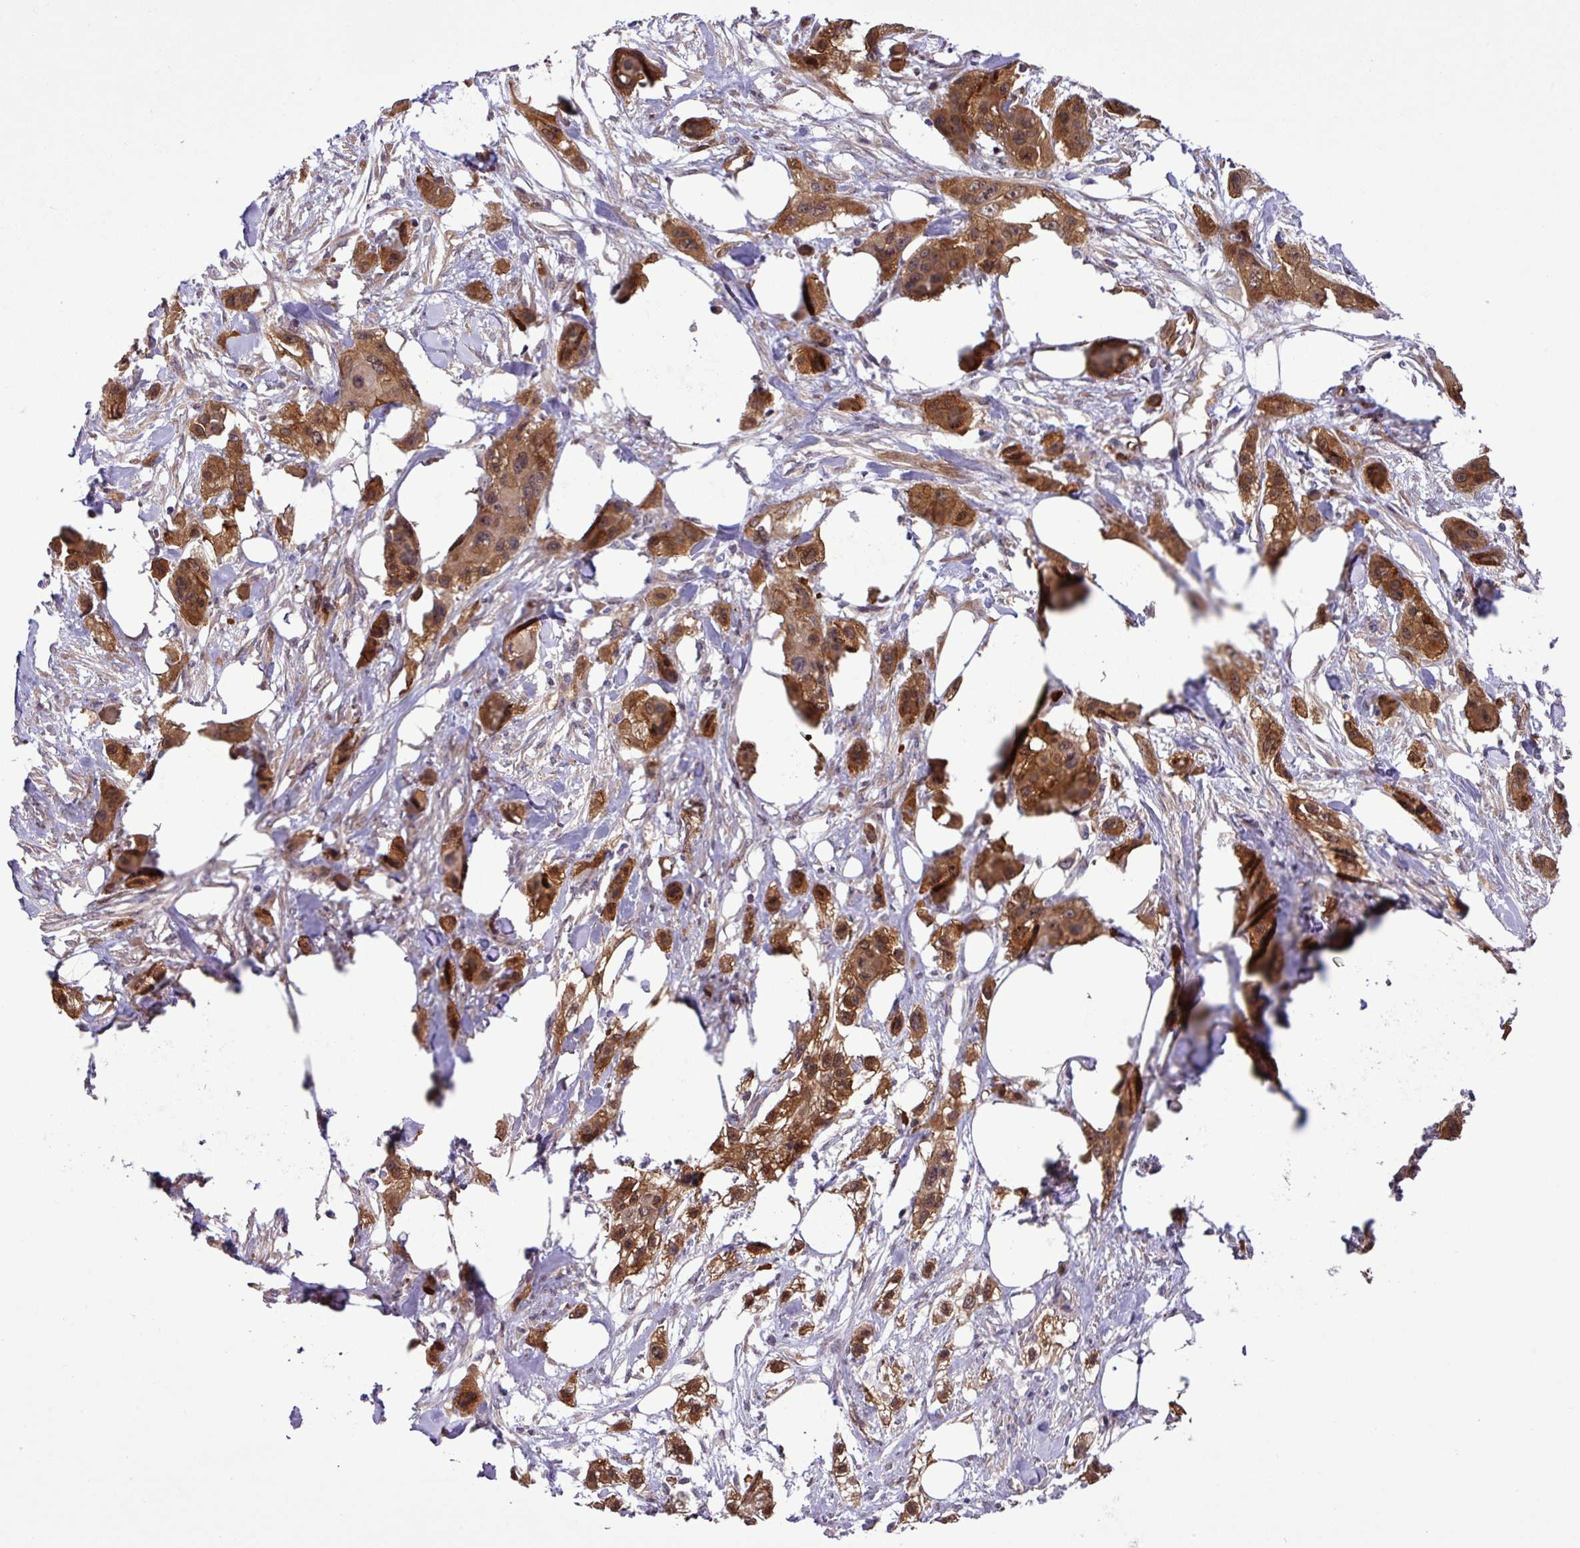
{"staining": {"intensity": "moderate", "quantity": ">75%", "location": "cytoplasmic/membranous,nuclear"}, "tissue": "skin cancer", "cell_type": "Tumor cells", "image_type": "cancer", "snomed": [{"axis": "morphology", "description": "Squamous cell carcinoma, NOS"}, {"axis": "topography", "description": "Skin"}], "caption": "Brown immunohistochemical staining in squamous cell carcinoma (skin) exhibits moderate cytoplasmic/membranous and nuclear expression in approximately >75% of tumor cells.", "gene": "CARHSP1", "patient": {"sex": "male", "age": 63}}